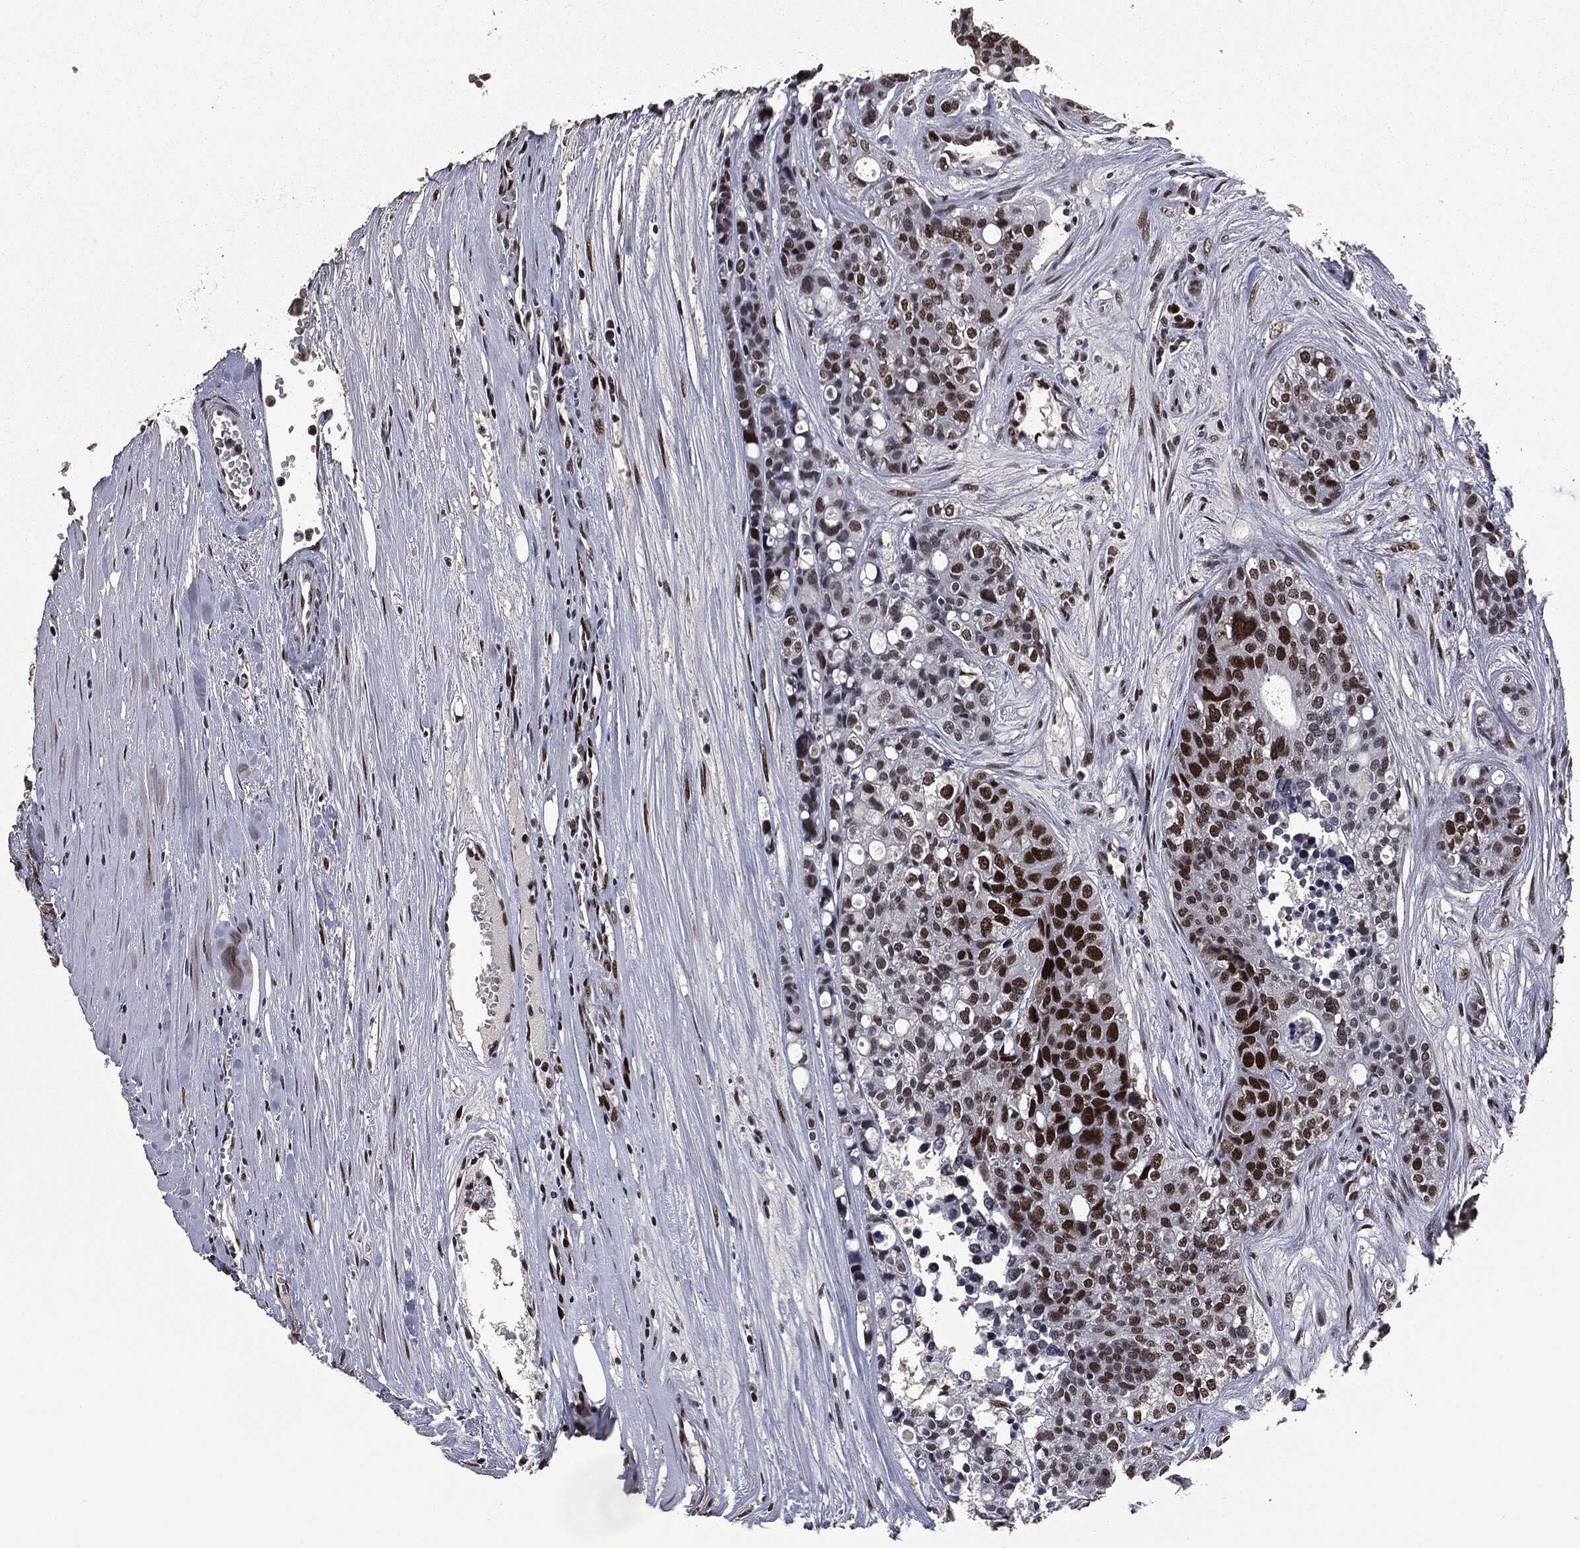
{"staining": {"intensity": "strong", "quantity": ">75%", "location": "nuclear"}, "tissue": "carcinoid", "cell_type": "Tumor cells", "image_type": "cancer", "snomed": [{"axis": "morphology", "description": "Carcinoid, malignant, NOS"}, {"axis": "topography", "description": "Colon"}], "caption": "Brown immunohistochemical staining in human carcinoid (malignant) demonstrates strong nuclear expression in approximately >75% of tumor cells. The staining was performed using DAB, with brown indicating positive protein expression. Nuclei are stained blue with hematoxylin.", "gene": "MSH2", "patient": {"sex": "male", "age": 81}}